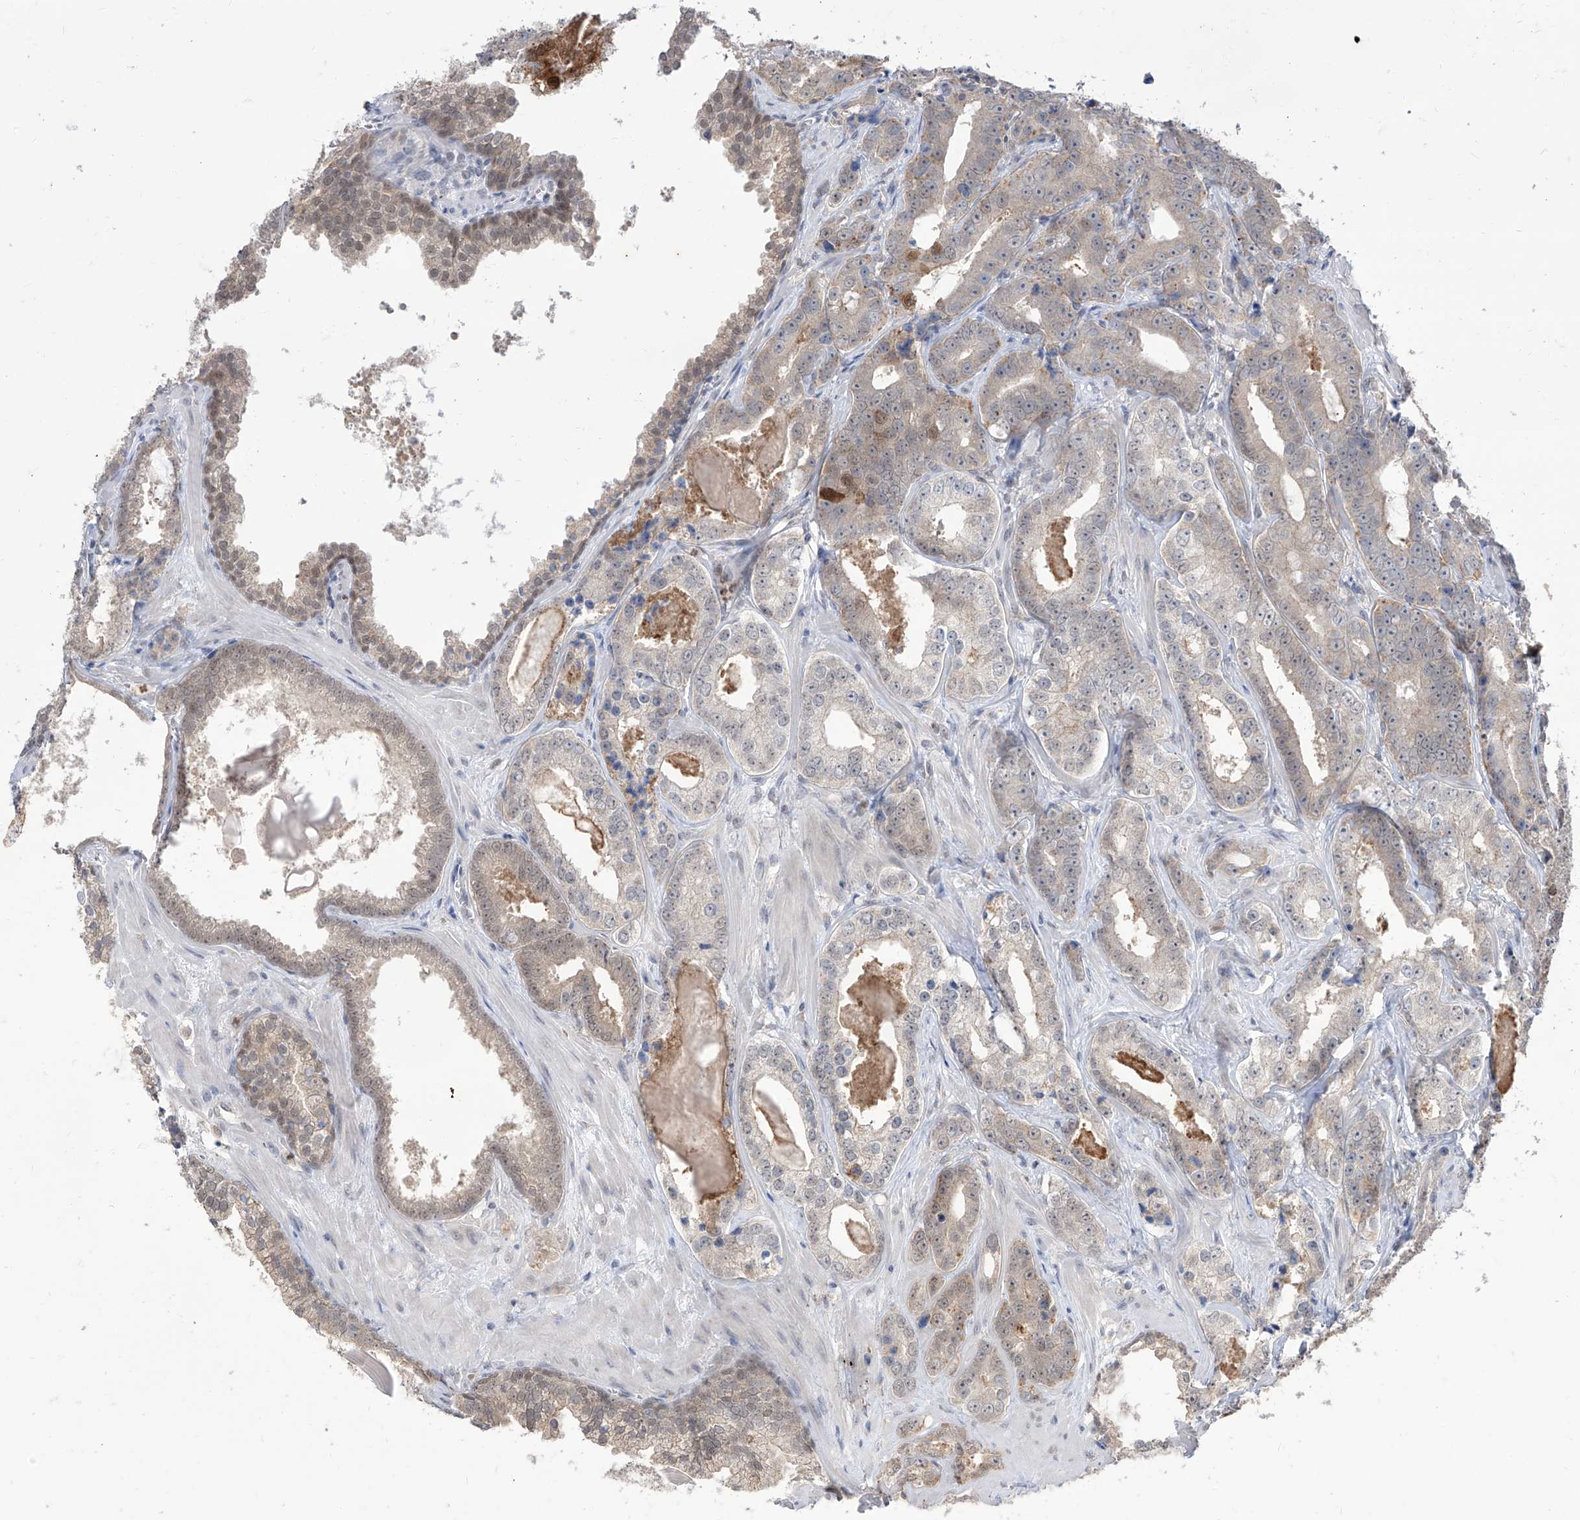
{"staining": {"intensity": "moderate", "quantity": "<25%", "location": "cytoplasmic/membranous"}, "tissue": "prostate cancer", "cell_type": "Tumor cells", "image_type": "cancer", "snomed": [{"axis": "morphology", "description": "Adenocarcinoma, High grade"}, {"axis": "topography", "description": "Prostate"}], "caption": "This is an image of immunohistochemistry (IHC) staining of prostate cancer (high-grade adenocarcinoma), which shows moderate staining in the cytoplasmic/membranous of tumor cells.", "gene": "BROX", "patient": {"sex": "male", "age": 62}}